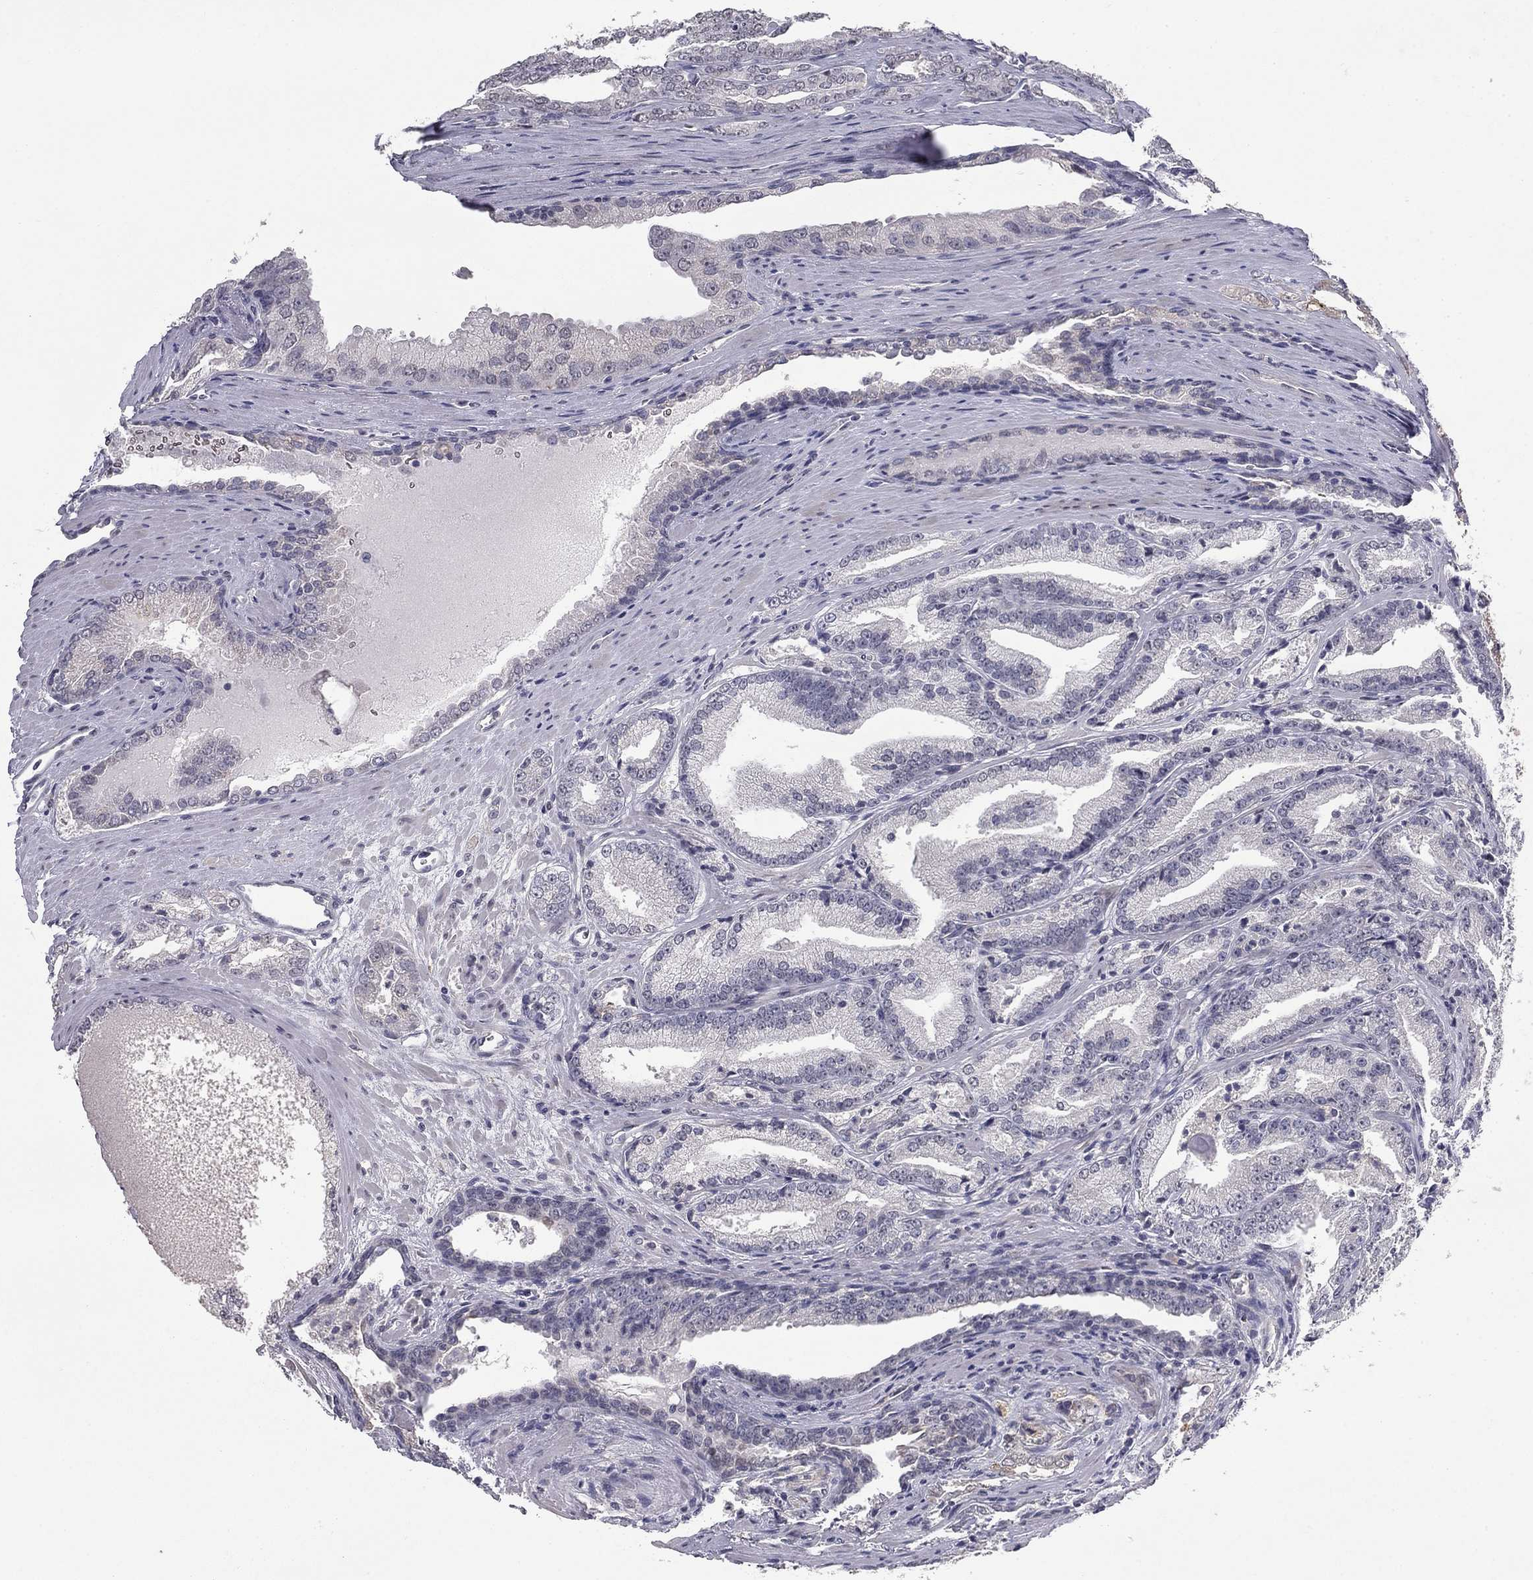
{"staining": {"intensity": "negative", "quantity": "none", "location": "none"}, "tissue": "prostate cancer", "cell_type": "Tumor cells", "image_type": "cancer", "snomed": [{"axis": "morphology", "description": "Adenocarcinoma, NOS"}, {"axis": "morphology", "description": "Adenocarcinoma, High grade"}, {"axis": "topography", "description": "Prostate"}], "caption": "This is a micrograph of immunohistochemistry staining of prostate adenocarcinoma, which shows no expression in tumor cells.", "gene": "PRRT2", "patient": {"sex": "male", "age": 70}}